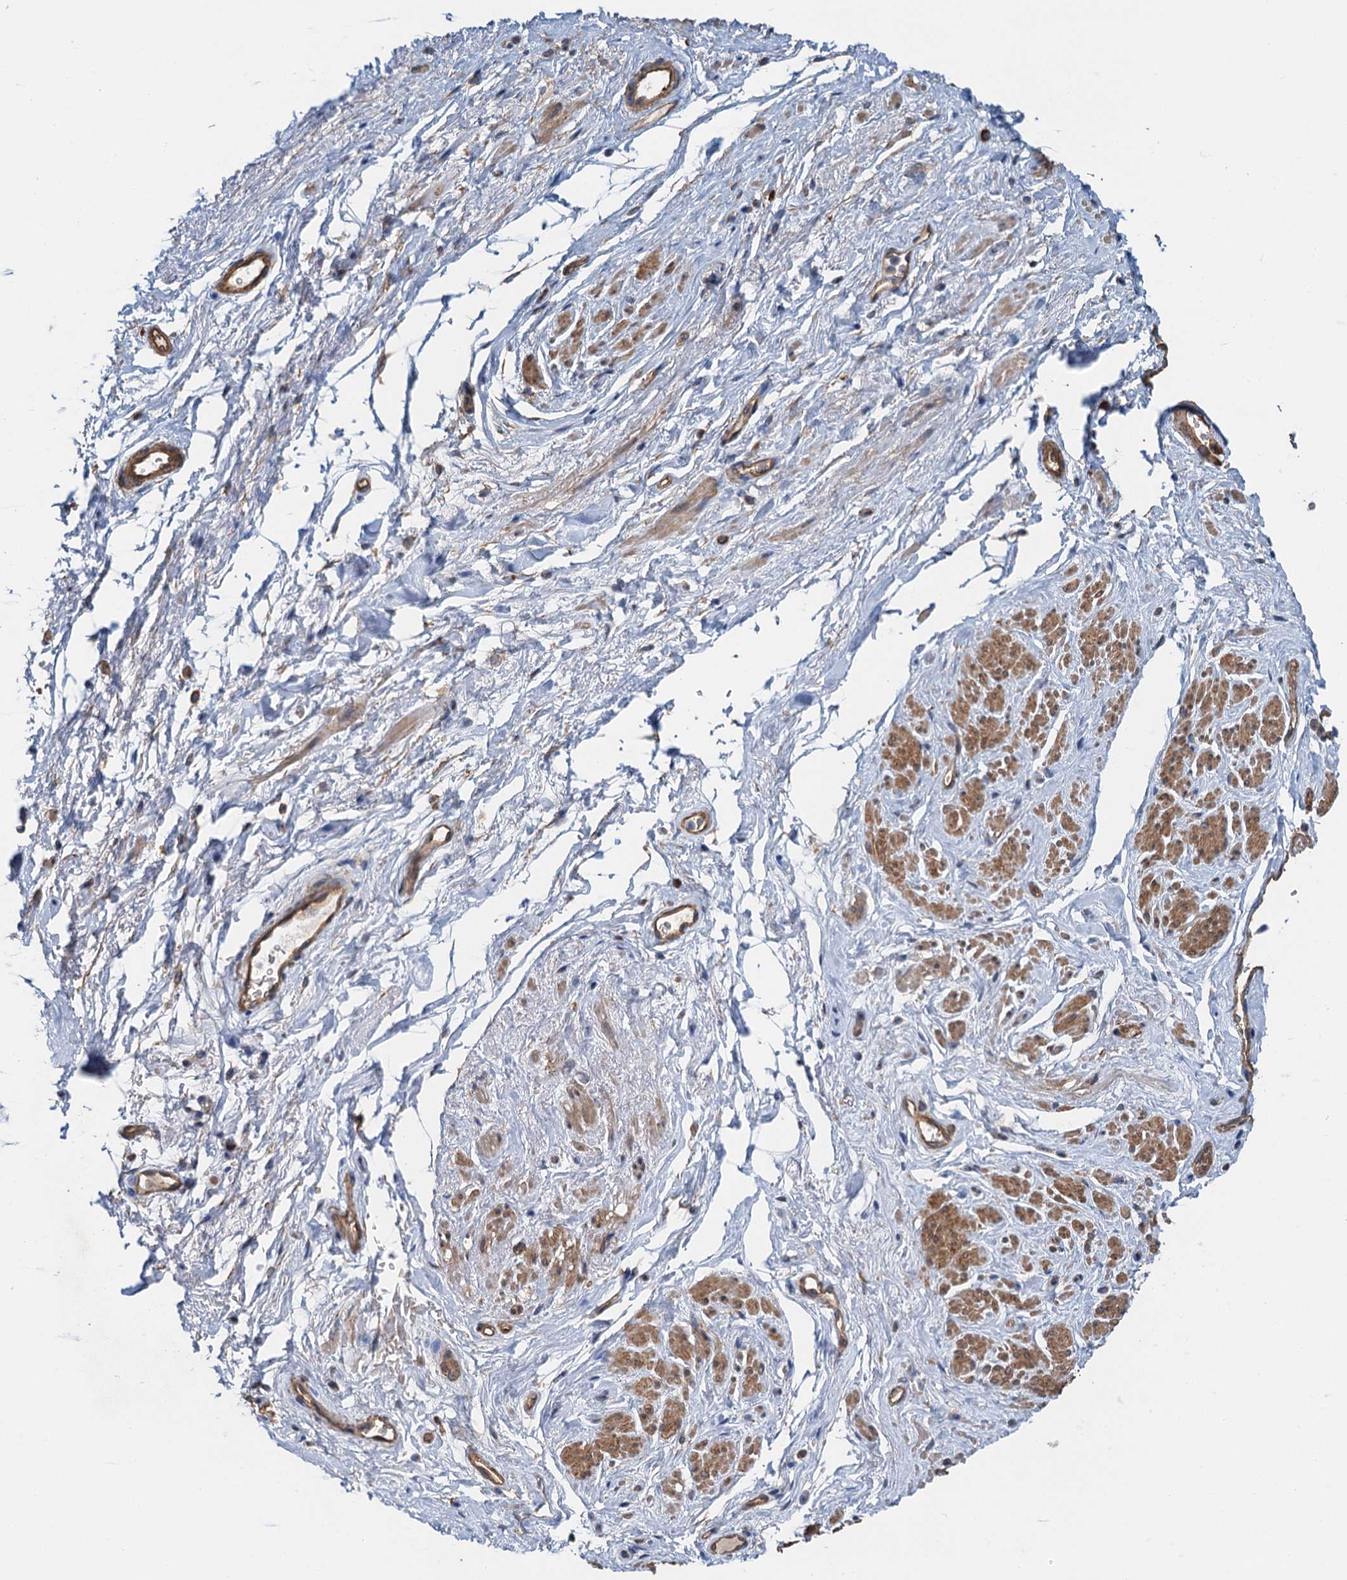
{"staining": {"intensity": "moderate", "quantity": "<25%", "location": "cytoplasmic/membranous"}, "tissue": "smooth muscle", "cell_type": "Smooth muscle cells", "image_type": "normal", "snomed": [{"axis": "morphology", "description": "Normal tissue, NOS"}, {"axis": "topography", "description": "Smooth muscle"}, {"axis": "topography", "description": "Peripheral nerve tissue"}], "caption": "DAB (3,3'-diaminobenzidine) immunohistochemical staining of unremarkable smooth muscle exhibits moderate cytoplasmic/membranous protein expression in approximately <25% of smooth muscle cells.", "gene": "ROGDI", "patient": {"sex": "male", "age": 69}}